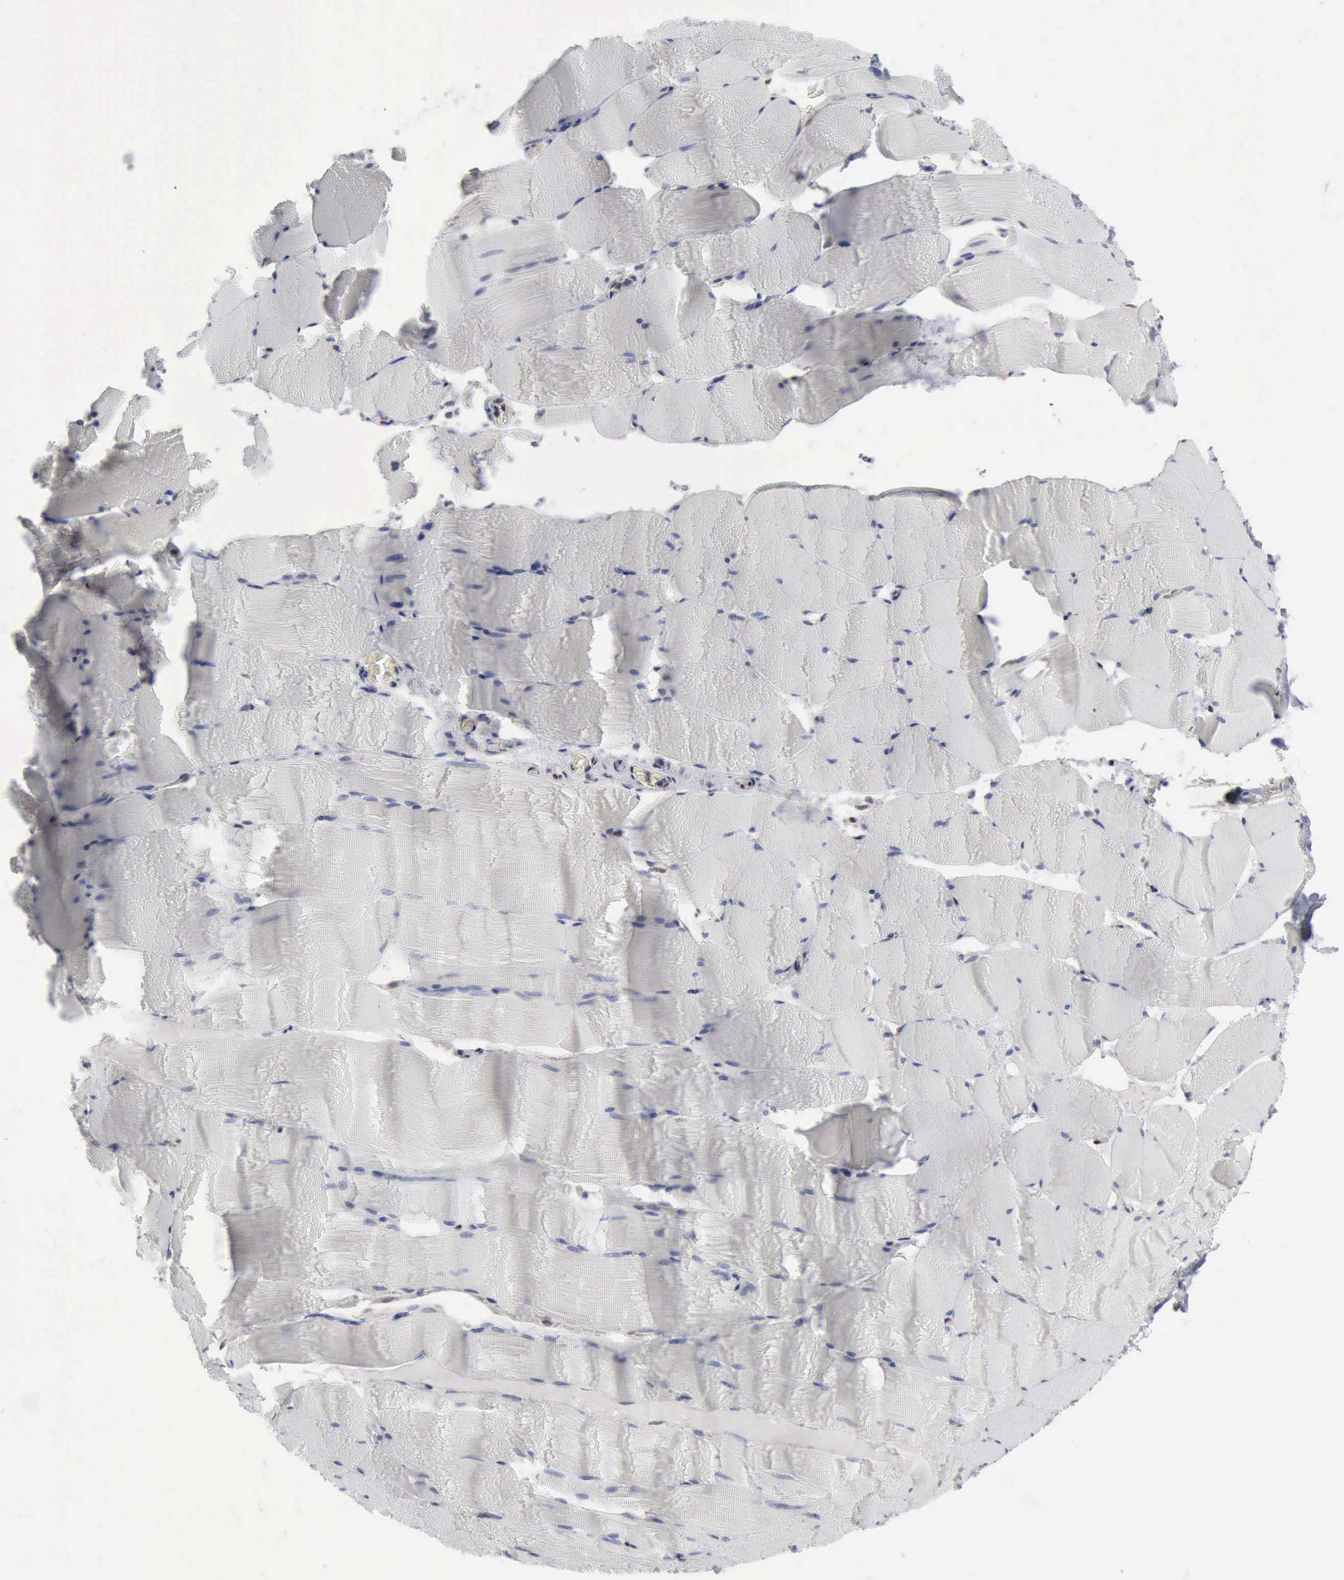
{"staining": {"intensity": "negative", "quantity": "none", "location": "none"}, "tissue": "skeletal muscle", "cell_type": "Myocytes", "image_type": "normal", "snomed": [{"axis": "morphology", "description": "Normal tissue, NOS"}, {"axis": "topography", "description": "Skeletal muscle"}], "caption": "Immunohistochemical staining of normal human skeletal muscle displays no significant positivity in myocytes.", "gene": "STAT1", "patient": {"sex": "male", "age": 62}}